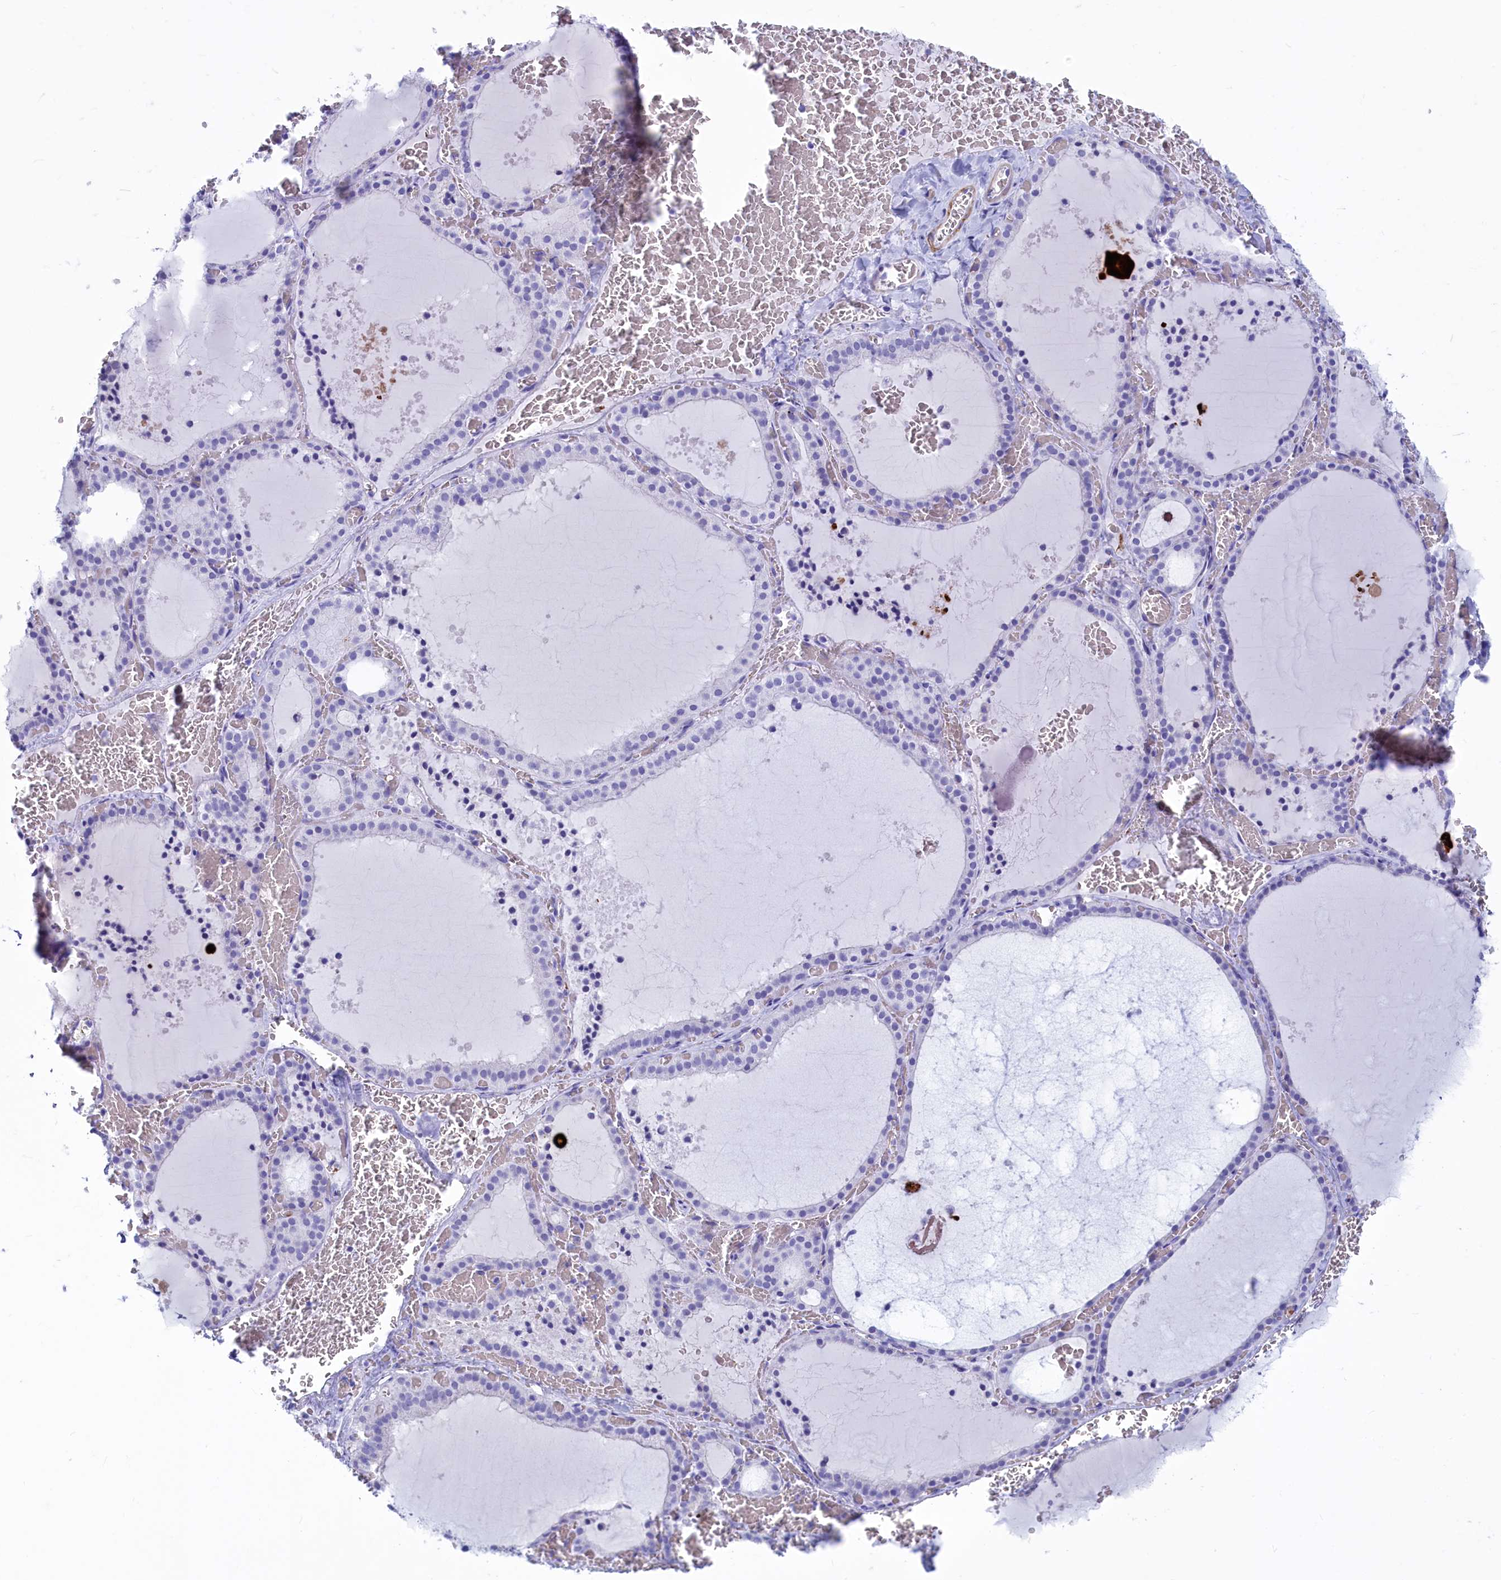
{"staining": {"intensity": "negative", "quantity": "none", "location": "none"}, "tissue": "thyroid gland", "cell_type": "Glandular cells", "image_type": "normal", "snomed": [{"axis": "morphology", "description": "Normal tissue, NOS"}, {"axis": "topography", "description": "Thyroid gland"}], "caption": "DAB immunohistochemical staining of normal thyroid gland displays no significant staining in glandular cells. Brightfield microscopy of IHC stained with DAB (3,3'-diaminobenzidine) (brown) and hematoxylin (blue), captured at high magnification.", "gene": "GAPDHS", "patient": {"sex": "female", "age": 39}}